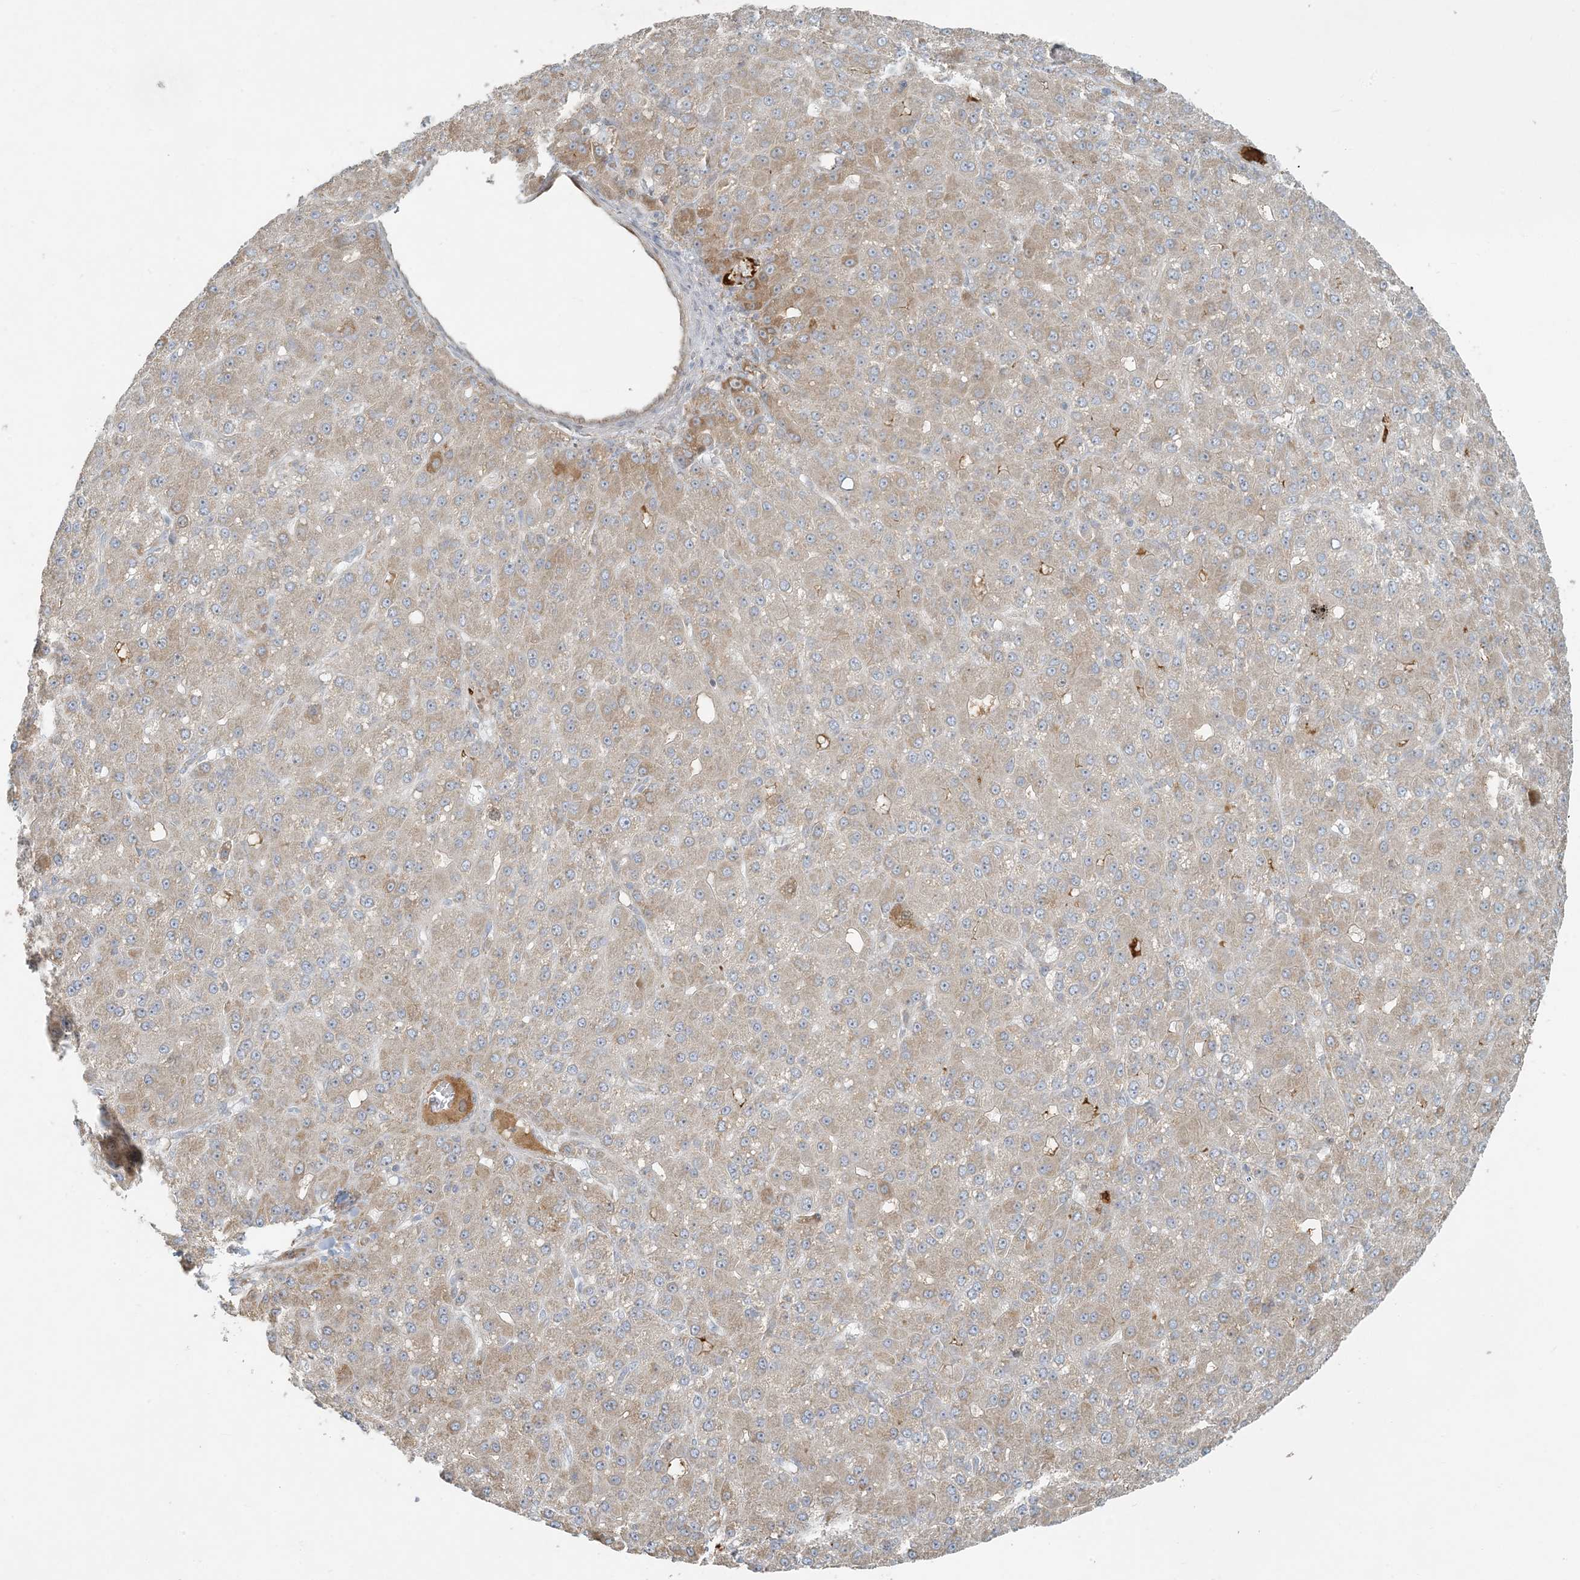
{"staining": {"intensity": "moderate", "quantity": ">75%", "location": "cytoplasmic/membranous"}, "tissue": "liver cancer", "cell_type": "Tumor cells", "image_type": "cancer", "snomed": [{"axis": "morphology", "description": "Carcinoma, Hepatocellular, NOS"}, {"axis": "topography", "description": "Liver"}], "caption": "A high-resolution histopathology image shows immunohistochemistry staining of liver hepatocellular carcinoma, which exhibits moderate cytoplasmic/membranous expression in approximately >75% of tumor cells. The staining is performed using DAB (3,3'-diaminobenzidine) brown chromogen to label protein expression. The nuclei are counter-stained blue using hematoxylin.", "gene": "HACL1", "patient": {"sex": "male", "age": 67}}